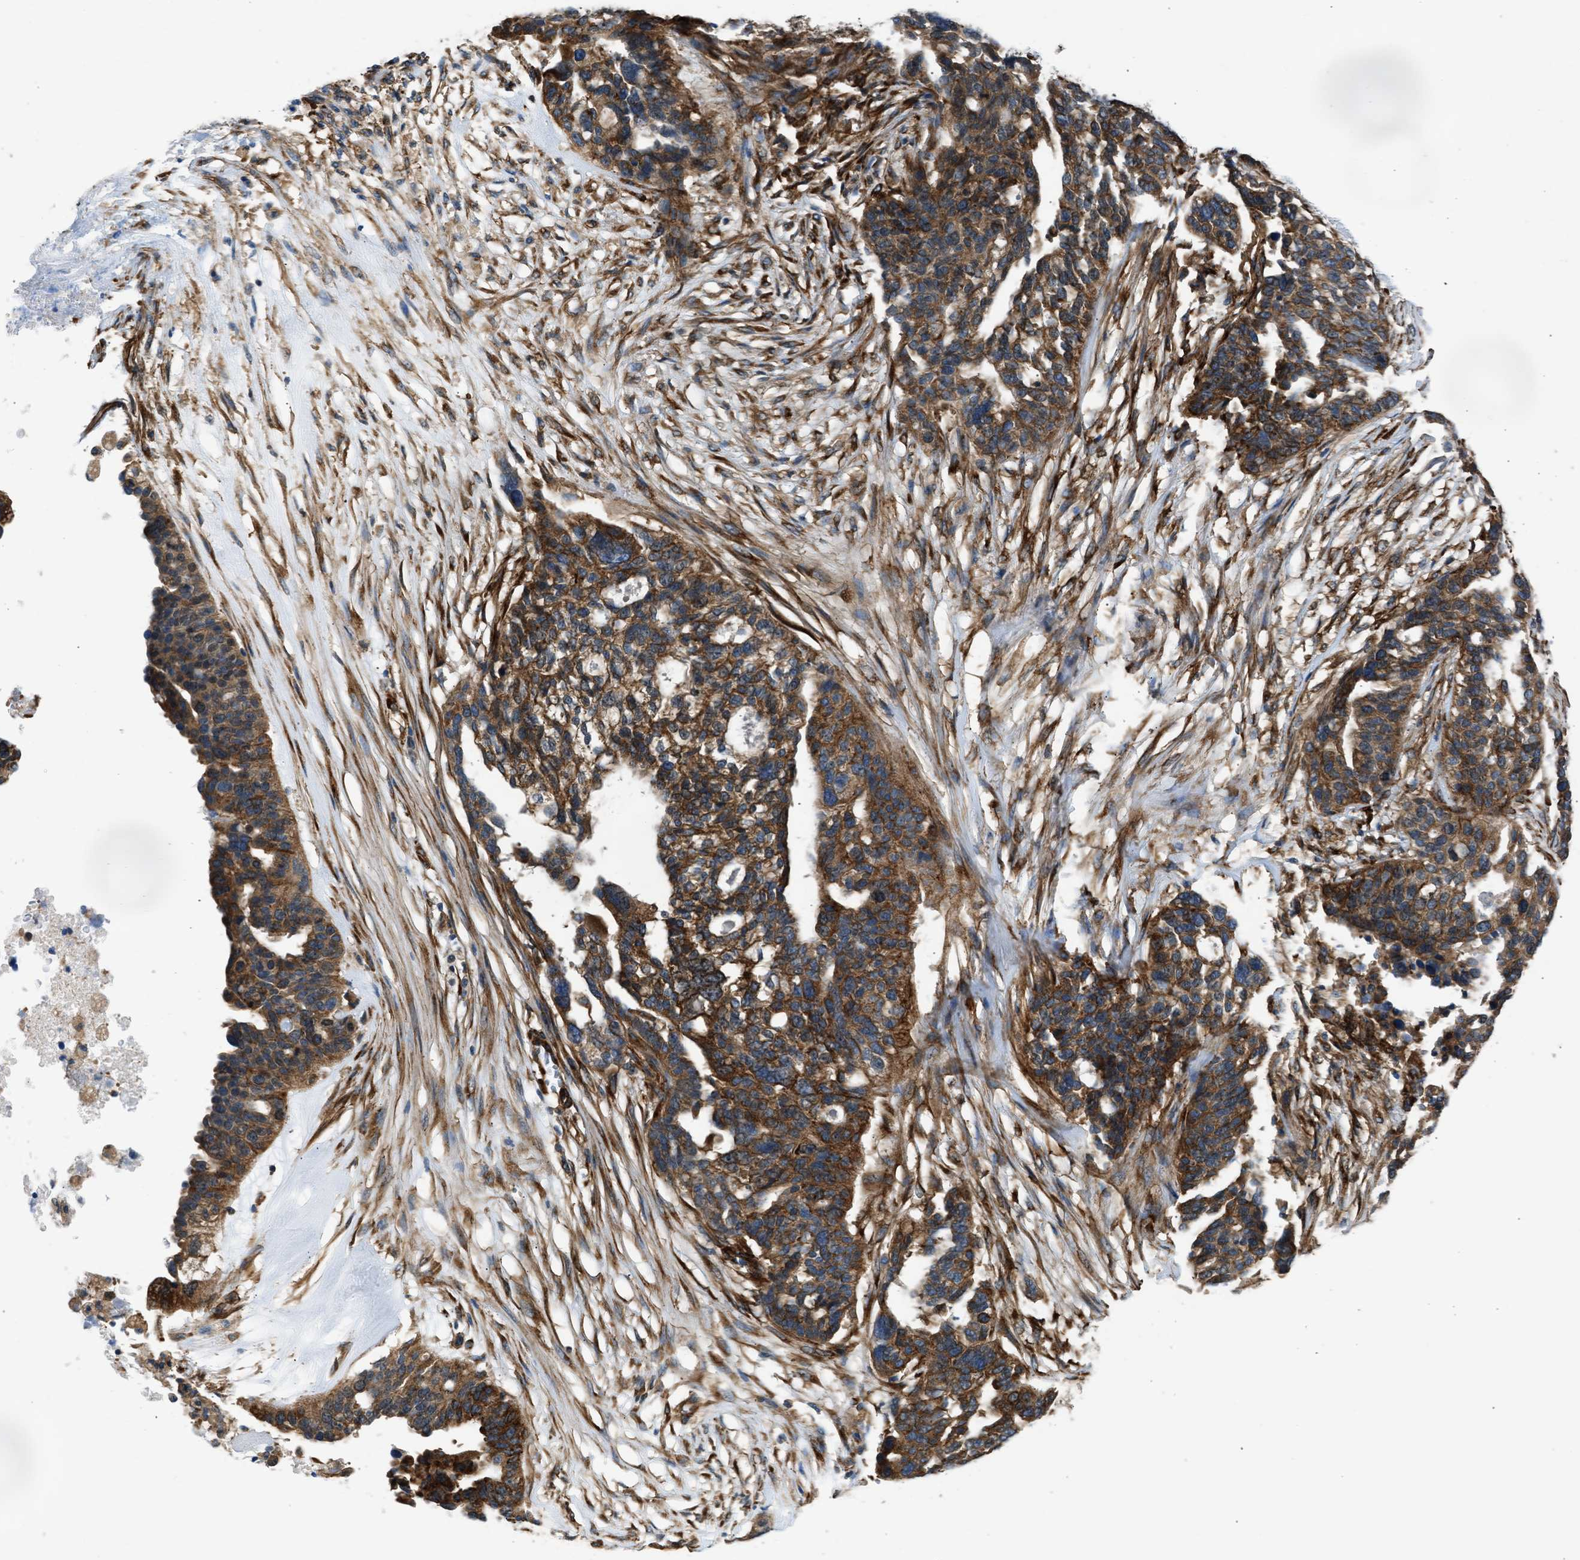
{"staining": {"intensity": "strong", "quantity": ">75%", "location": "cytoplasmic/membranous"}, "tissue": "ovarian cancer", "cell_type": "Tumor cells", "image_type": "cancer", "snomed": [{"axis": "morphology", "description": "Cystadenocarcinoma, serous, NOS"}, {"axis": "topography", "description": "Ovary"}], "caption": "Immunohistochemical staining of human ovarian cancer (serous cystadenocarcinoma) displays strong cytoplasmic/membranous protein staining in about >75% of tumor cells.", "gene": "SEPTIN2", "patient": {"sex": "female", "age": 59}}